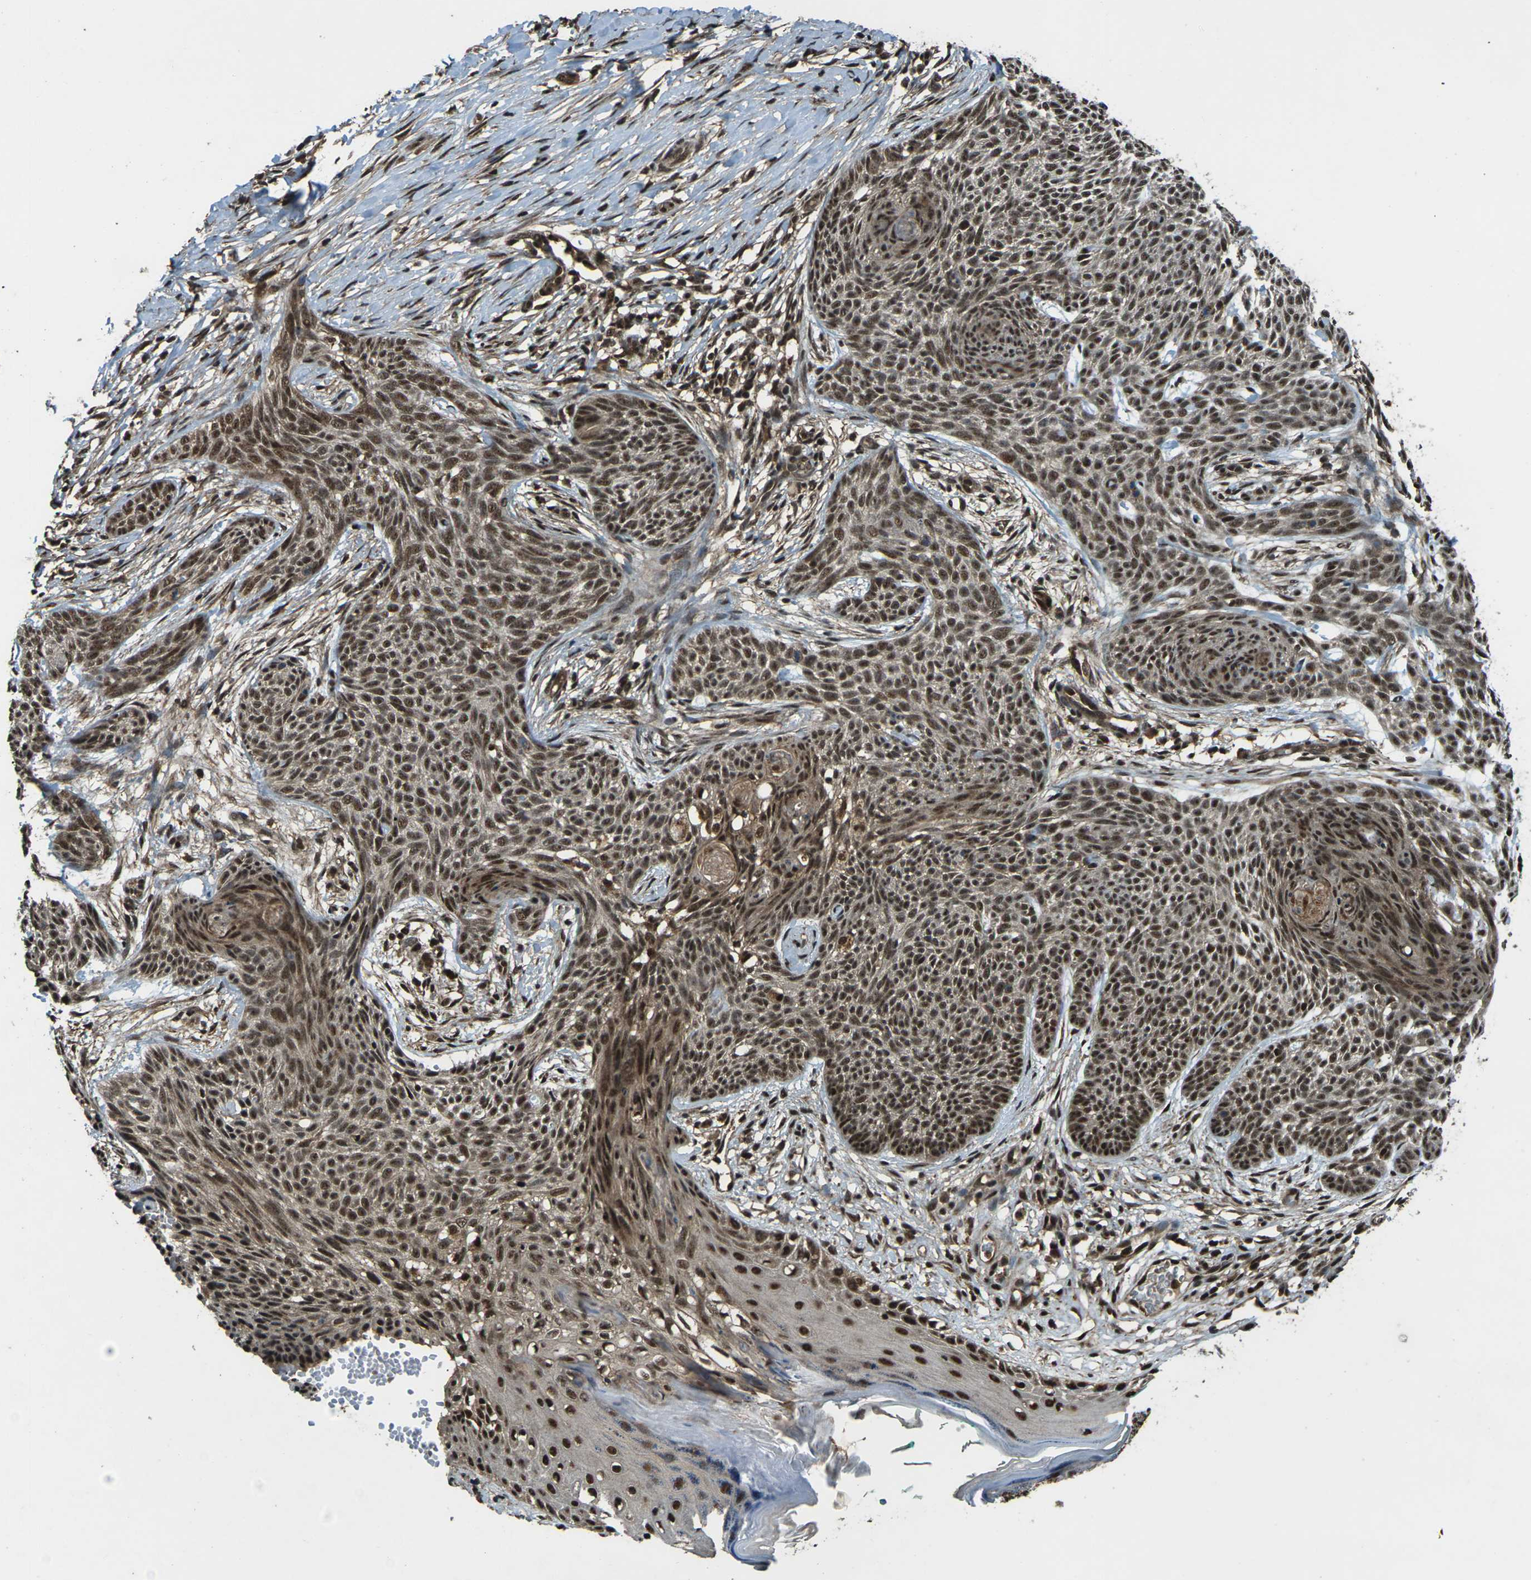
{"staining": {"intensity": "moderate", "quantity": ">75%", "location": "cytoplasmic/membranous,nuclear"}, "tissue": "skin cancer", "cell_type": "Tumor cells", "image_type": "cancer", "snomed": [{"axis": "morphology", "description": "Basal cell carcinoma"}, {"axis": "topography", "description": "Skin"}], "caption": "Basal cell carcinoma (skin) stained with IHC exhibits moderate cytoplasmic/membranous and nuclear expression in approximately >75% of tumor cells. (Stains: DAB in brown, nuclei in blue, Microscopy: brightfield microscopy at high magnification).", "gene": "NR4A2", "patient": {"sex": "female", "age": 59}}